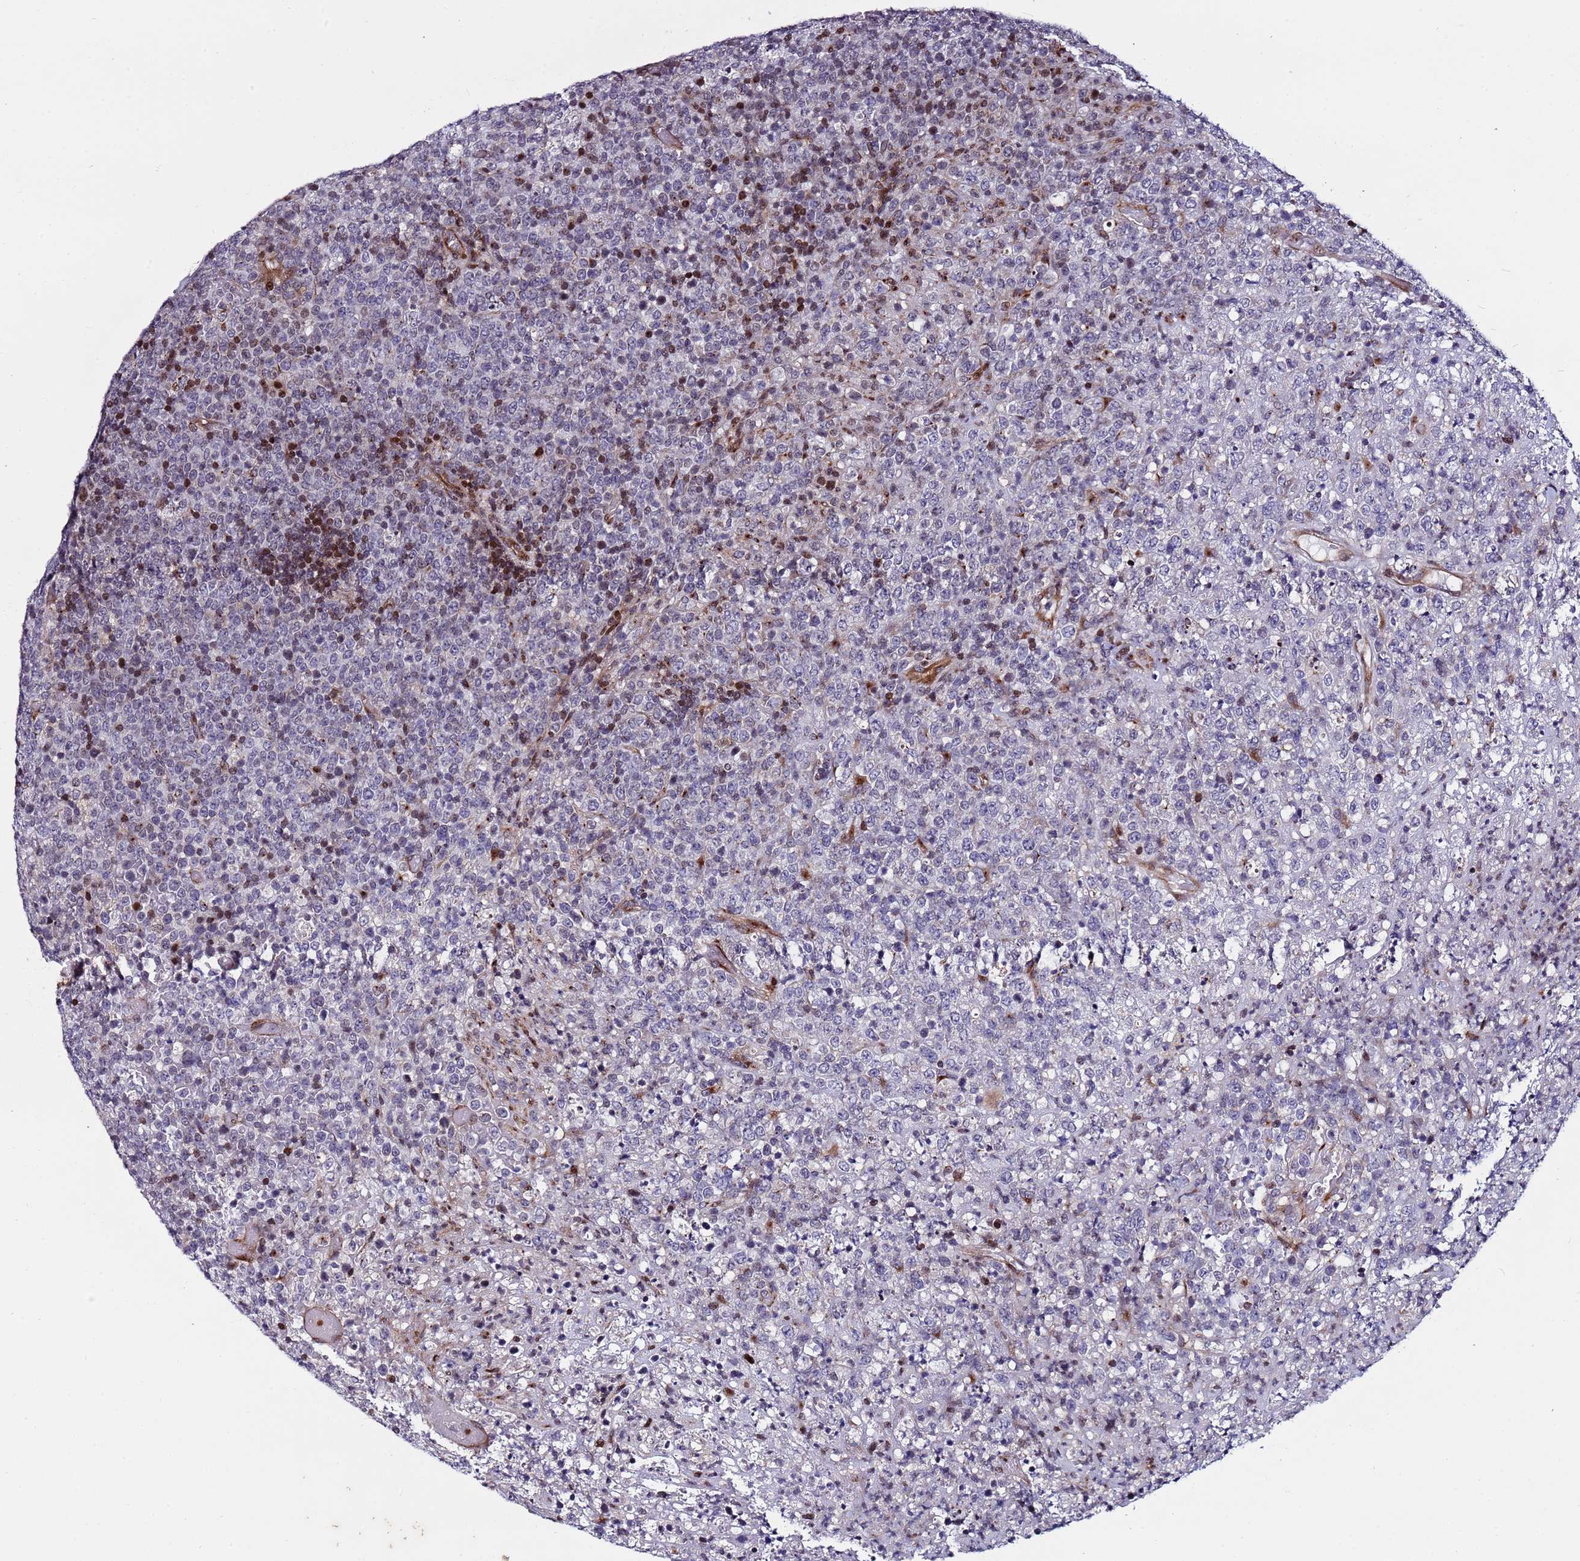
{"staining": {"intensity": "negative", "quantity": "none", "location": "none"}, "tissue": "lymphoma", "cell_type": "Tumor cells", "image_type": "cancer", "snomed": [{"axis": "morphology", "description": "Malignant lymphoma, non-Hodgkin's type, High grade"}, {"axis": "topography", "description": "Colon"}], "caption": "Immunohistochemistry of human malignant lymphoma, non-Hodgkin's type (high-grade) reveals no staining in tumor cells.", "gene": "WBP11", "patient": {"sex": "female", "age": 53}}